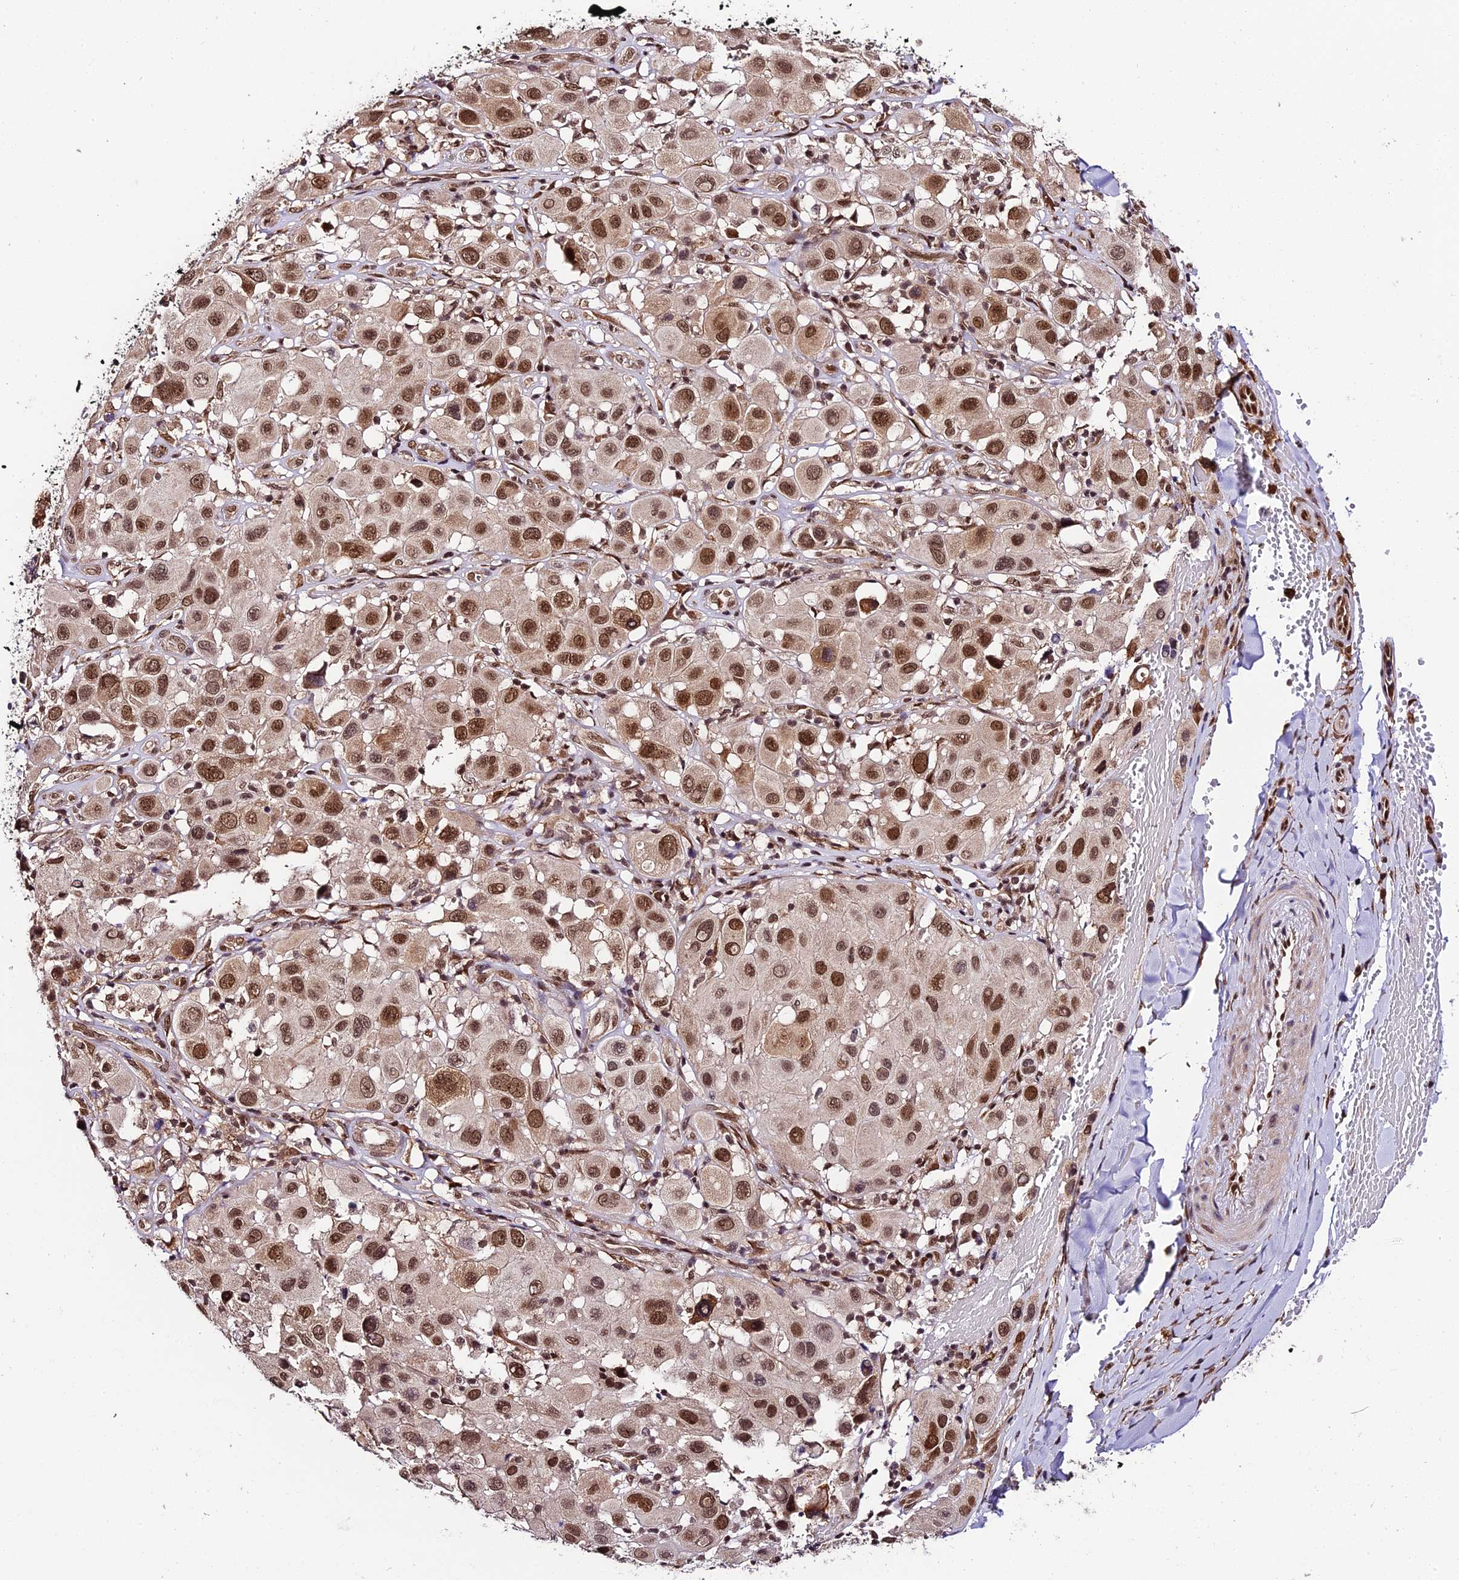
{"staining": {"intensity": "strong", "quantity": "25%-75%", "location": "nuclear"}, "tissue": "melanoma", "cell_type": "Tumor cells", "image_type": "cancer", "snomed": [{"axis": "morphology", "description": "Malignant melanoma, Metastatic site"}, {"axis": "topography", "description": "Skin"}], "caption": "Protein staining of melanoma tissue exhibits strong nuclear staining in approximately 25%-75% of tumor cells. (DAB IHC with brightfield microscopy, high magnification).", "gene": "TRIM22", "patient": {"sex": "male", "age": 41}}